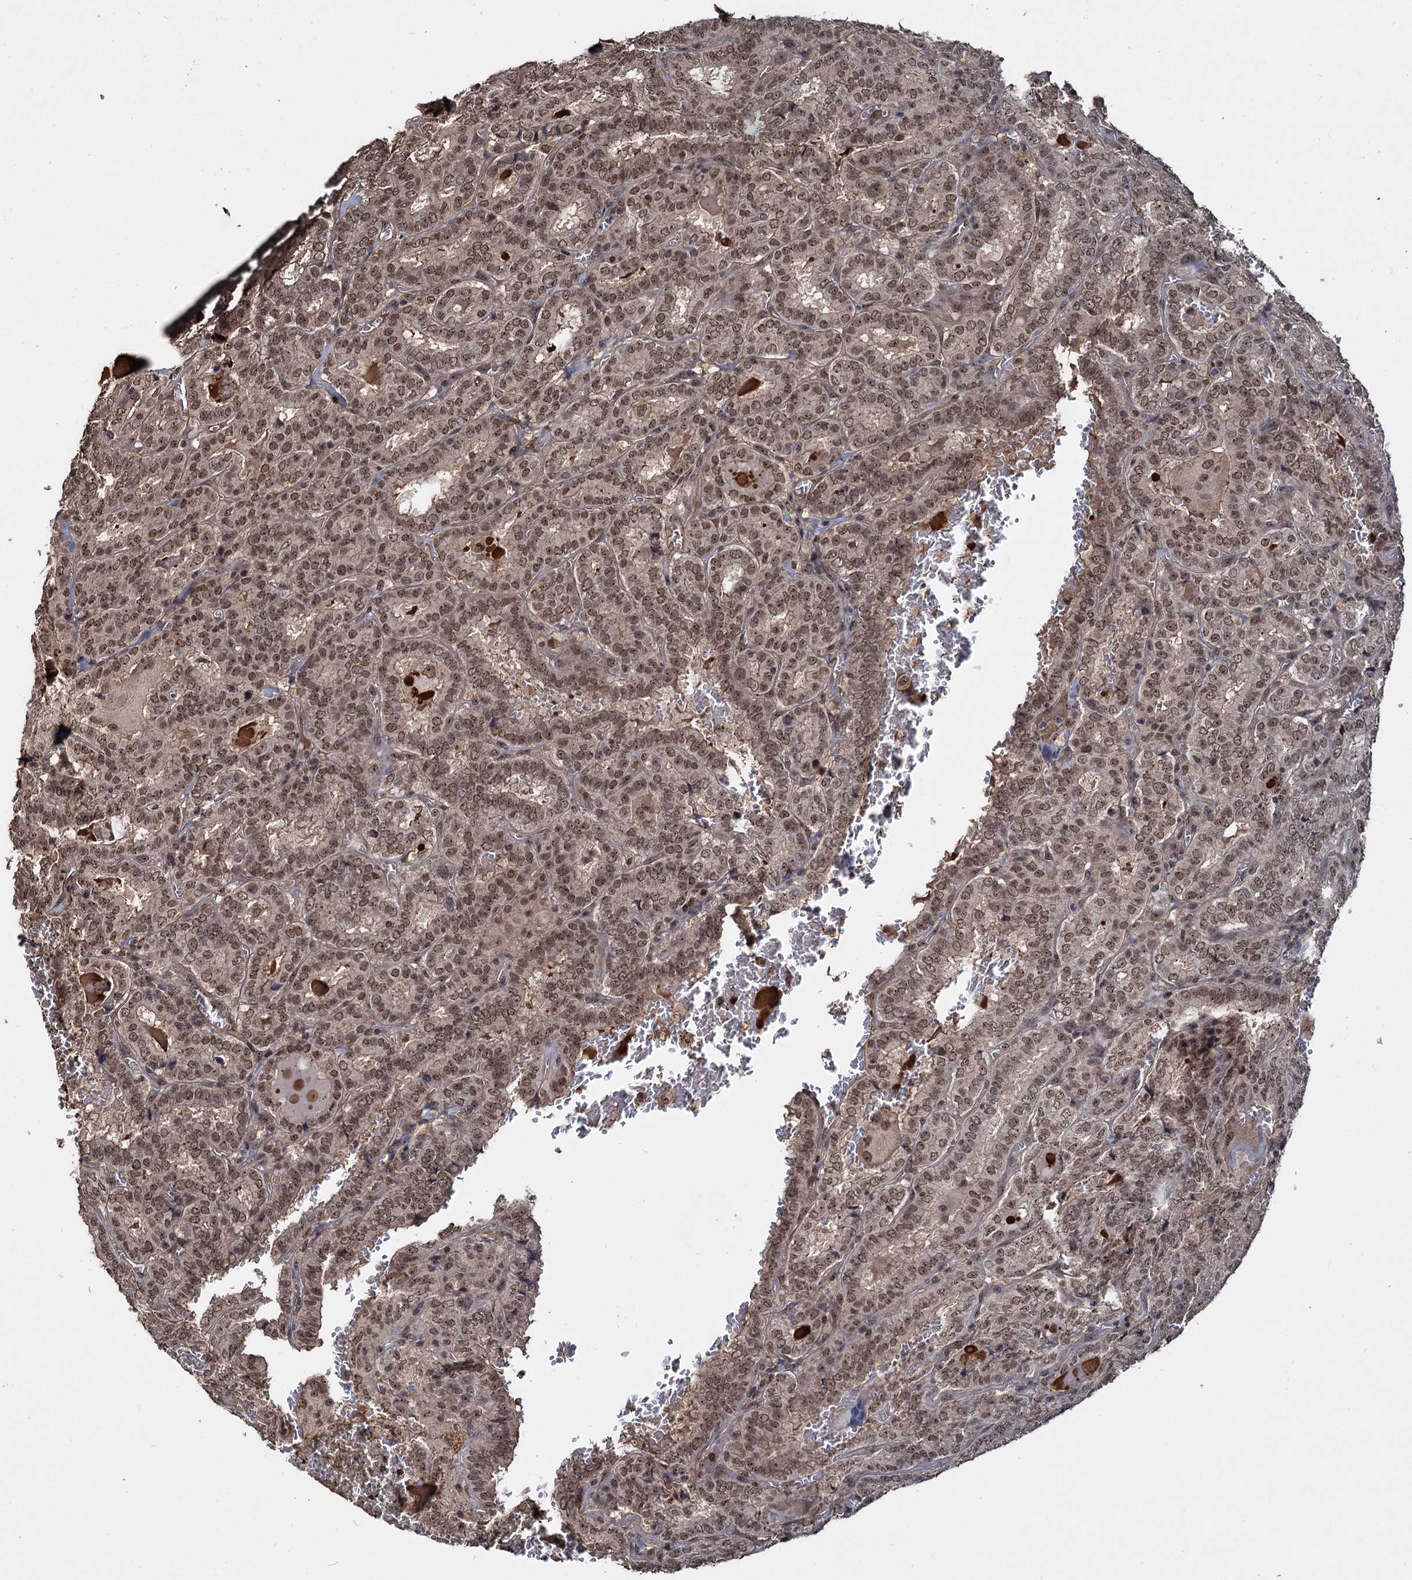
{"staining": {"intensity": "weak", "quantity": ">75%", "location": "nuclear"}, "tissue": "thyroid cancer", "cell_type": "Tumor cells", "image_type": "cancer", "snomed": [{"axis": "morphology", "description": "Papillary adenocarcinoma, NOS"}, {"axis": "topography", "description": "Thyroid gland"}], "caption": "Weak nuclear protein staining is seen in approximately >75% of tumor cells in papillary adenocarcinoma (thyroid).", "gene": "FAM216B", "patient": {"sex": "female", "age": 72}}